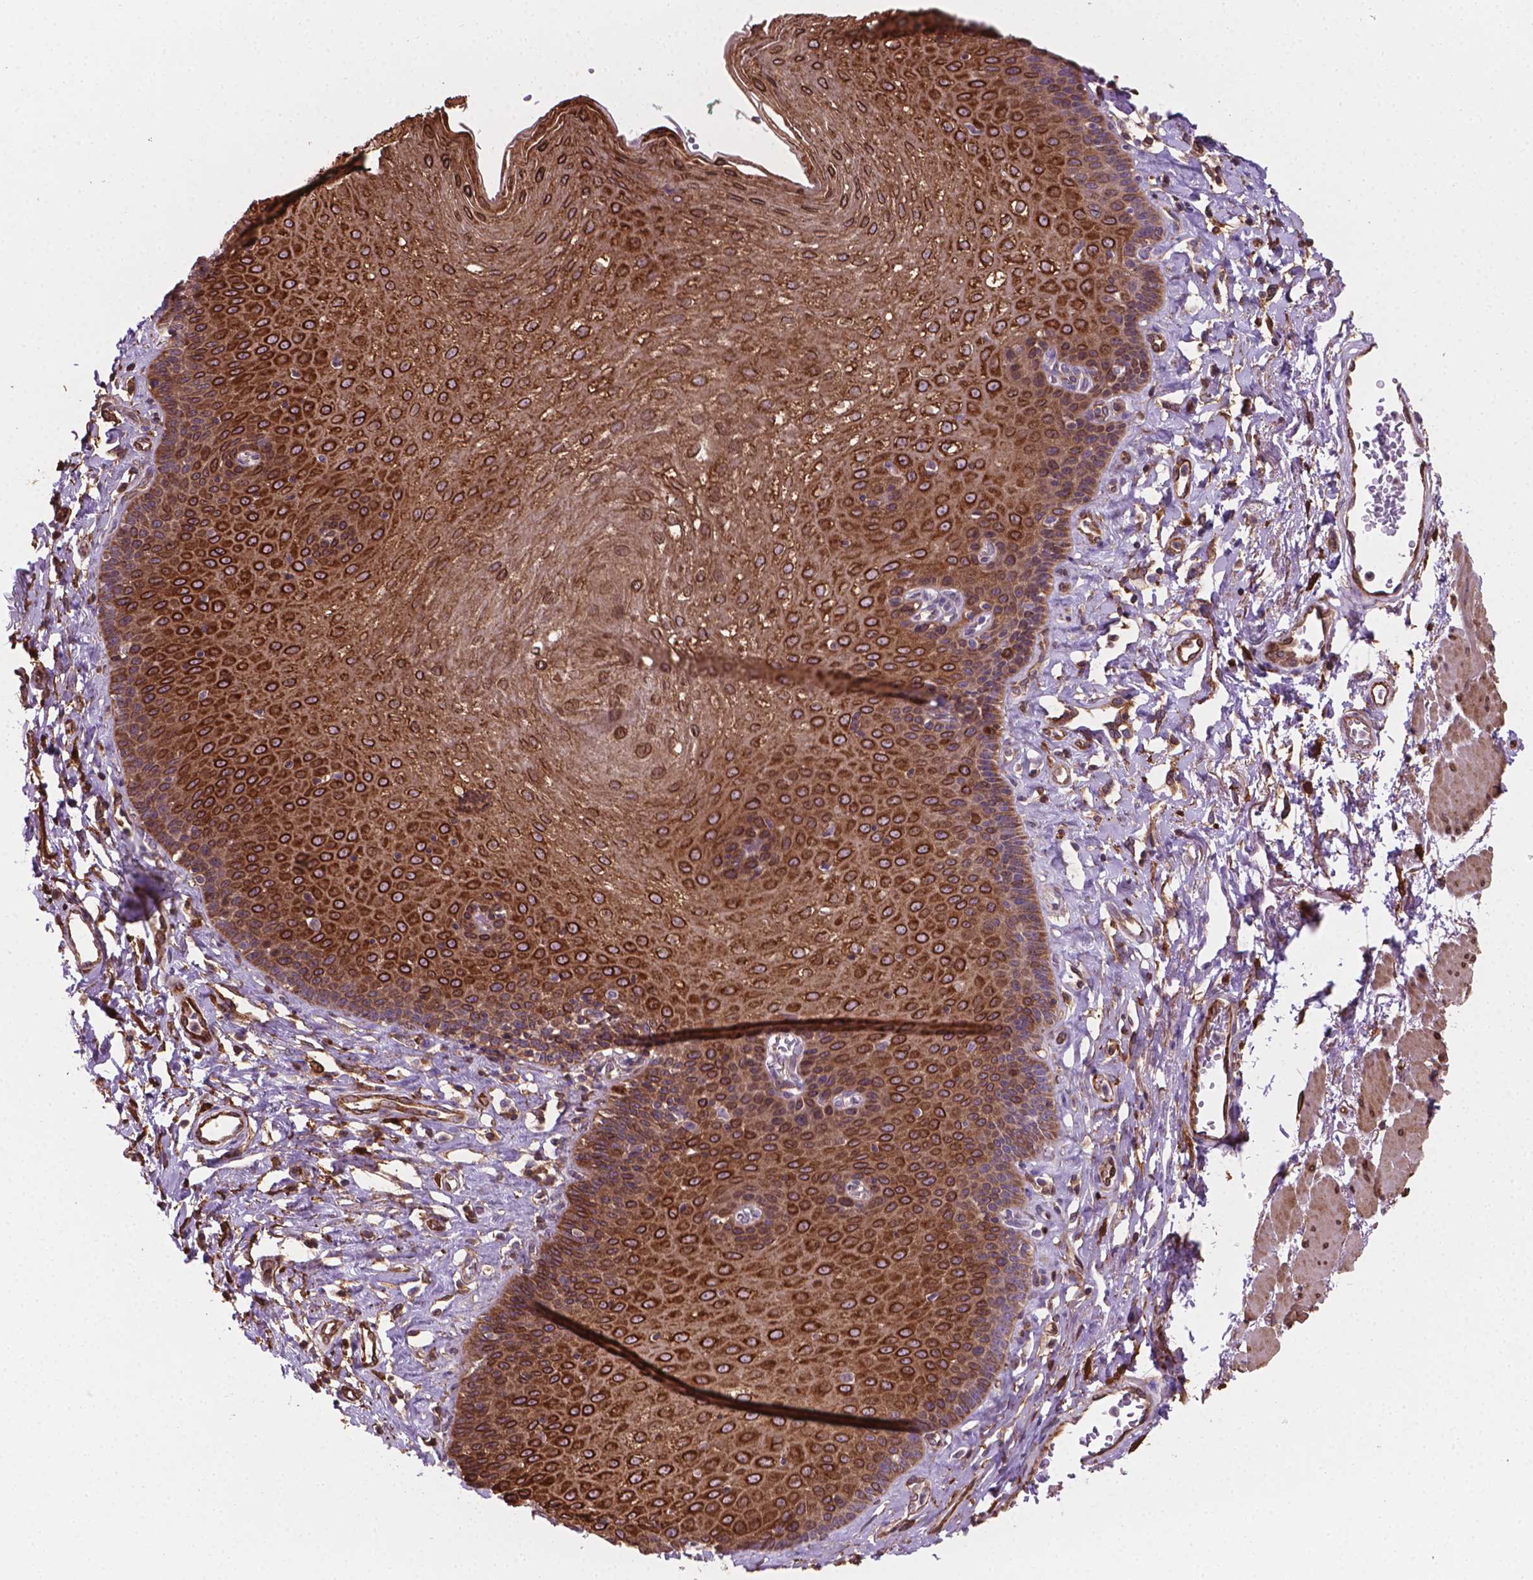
{"staining": {"intensity": "strong", "quantity": ">75%", "location": "cytoplasmic/membranous"}, "tissue": "esophagus", "cell_type": "Squamous epithelial cells", "image_type": "normal", "snomed": [{"axis": "morphology", "description": "Normal tissue, NOS"}, {"axis": "topography", "description": "Esophagus"}], "caption": "DAB (3,3'-diaminobenzidine) immunohistochemical staining of normal esophagus exhibits strong cytoplasmic/membranous protein staining in about >75% of squamous epithelial cells.", "gene": "TCAF1", "patient": {"sex": "female", "age": 81}}